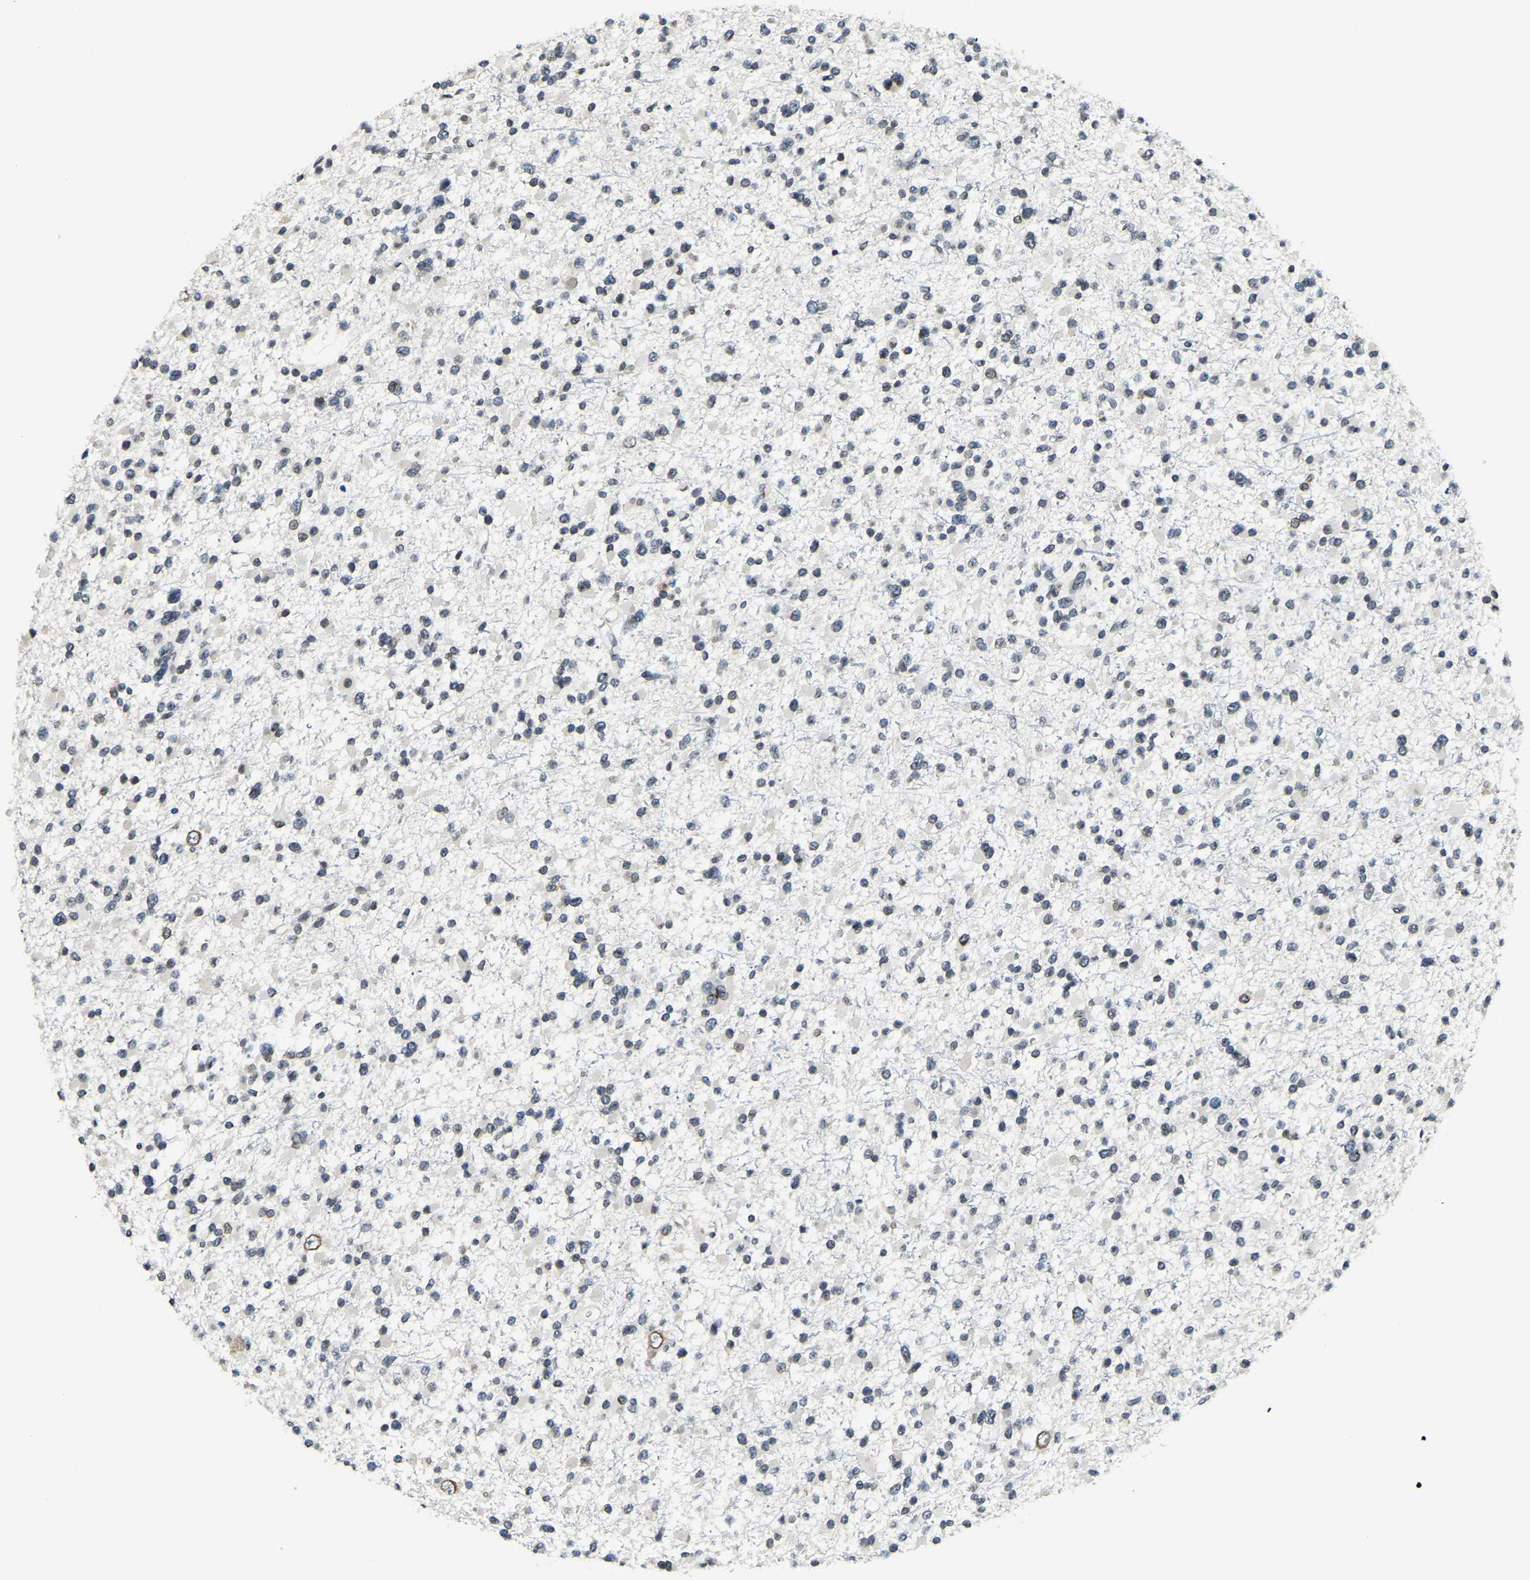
{"staining": {"intensity": "weak", "quantity": "<25%", "location": "cytoplasmic/membranous,nuclear"}, "tissue": "glioma", "cell_type": "Tumor cells", "image_type": "cancer", "snomed": [{"axis": "morphology", "description": "Glioma, malignant, Low grade"}, {"axis": "topography", "description": "Brain"}], "caption": "Tumor cells show no significant protein staining in malignant glioma (low-grade).", "gene": "RANBP2", "patient": {"sex": "female", "age": 22}}